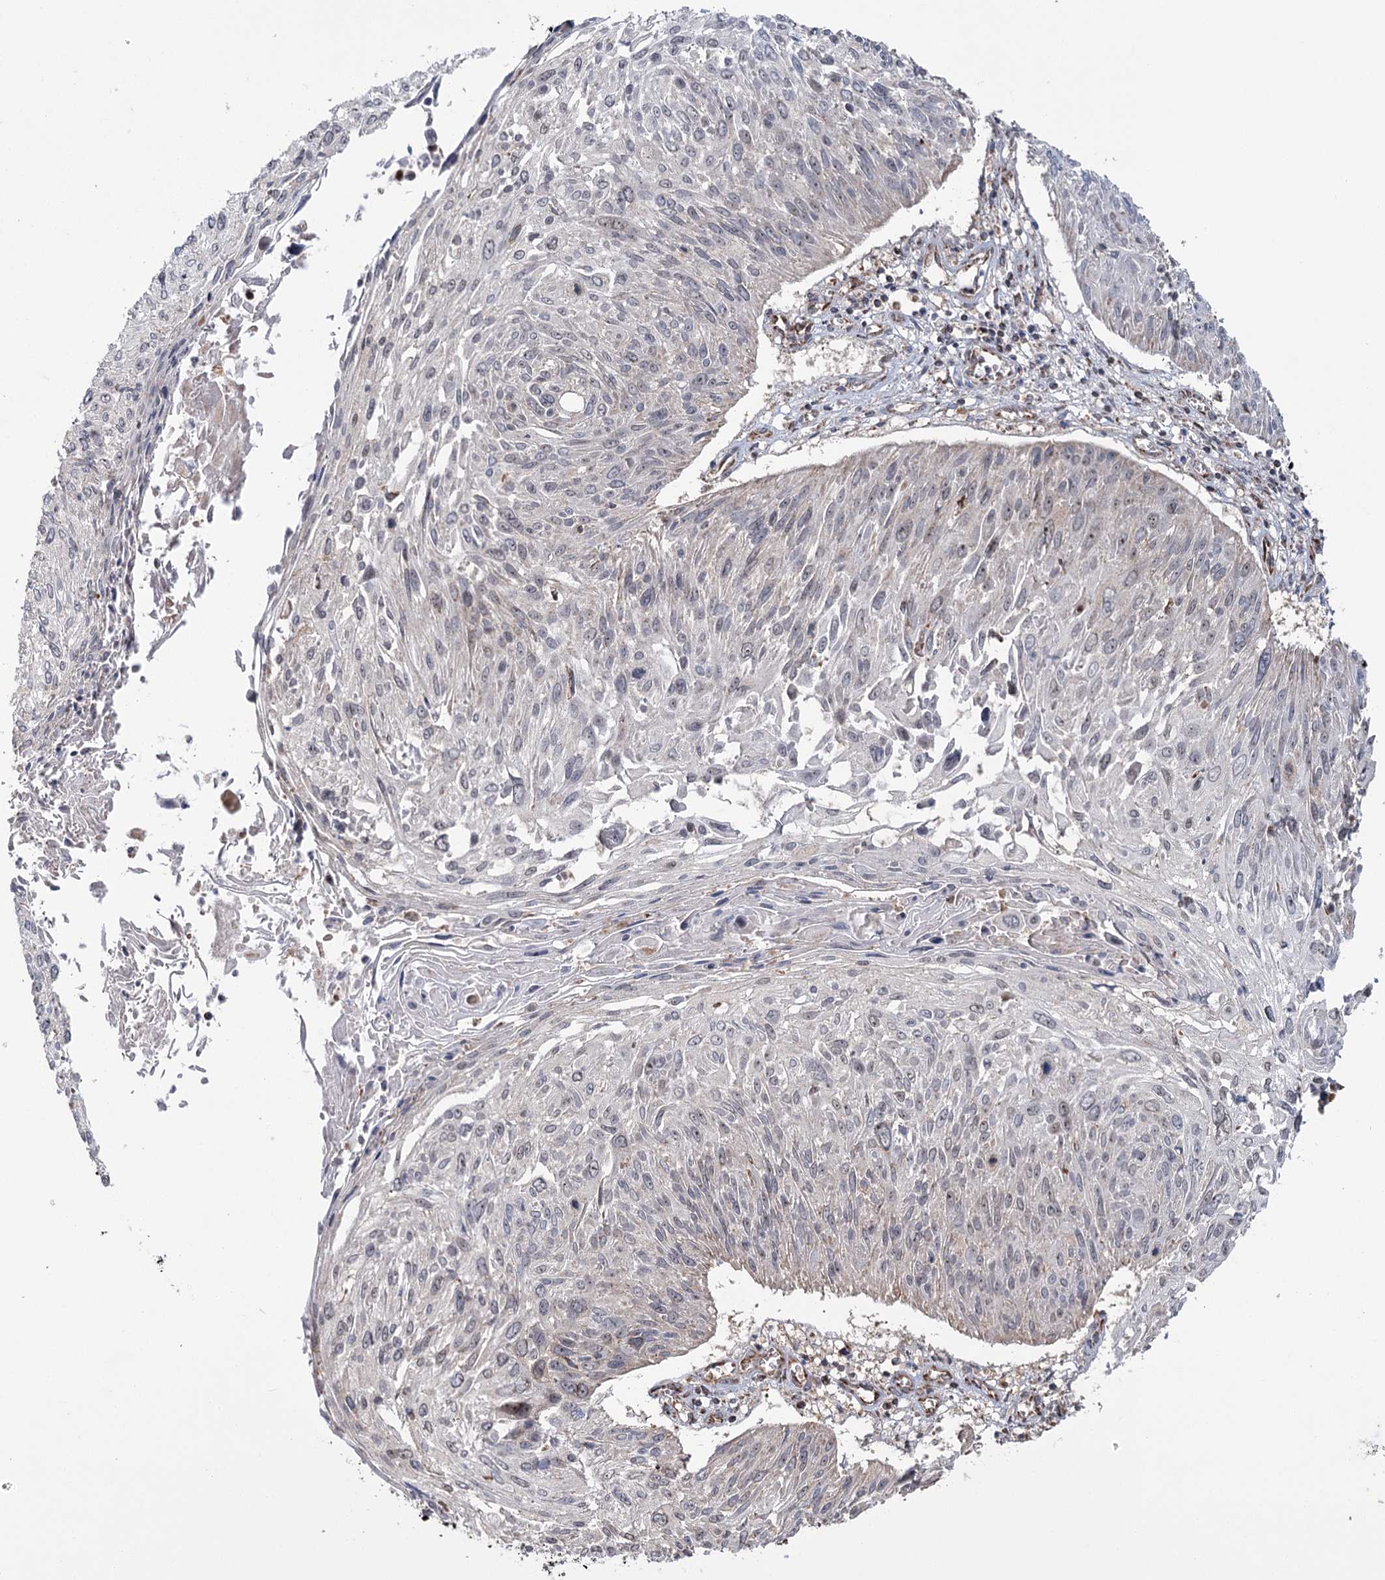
{"staining": {"intensity": "negative", "quantity": "none", "location": "none"}, "tissue": "cervical cancer", "cell_type": "Tumor cells", "image_type": "cancer", "snomed": [{"axis": "morphology", "description": "Squamous cell carcinoma, NOS"}, {"axis": "topography", "description": "Cervix"}], "caption": "This is a photomicrograph of IHC staining of squamous cell carcinoma (cervical), which shows no expression in tumor cells.", "gene": "STEEP1", "patient": {"sex": "female", "age": 51}}